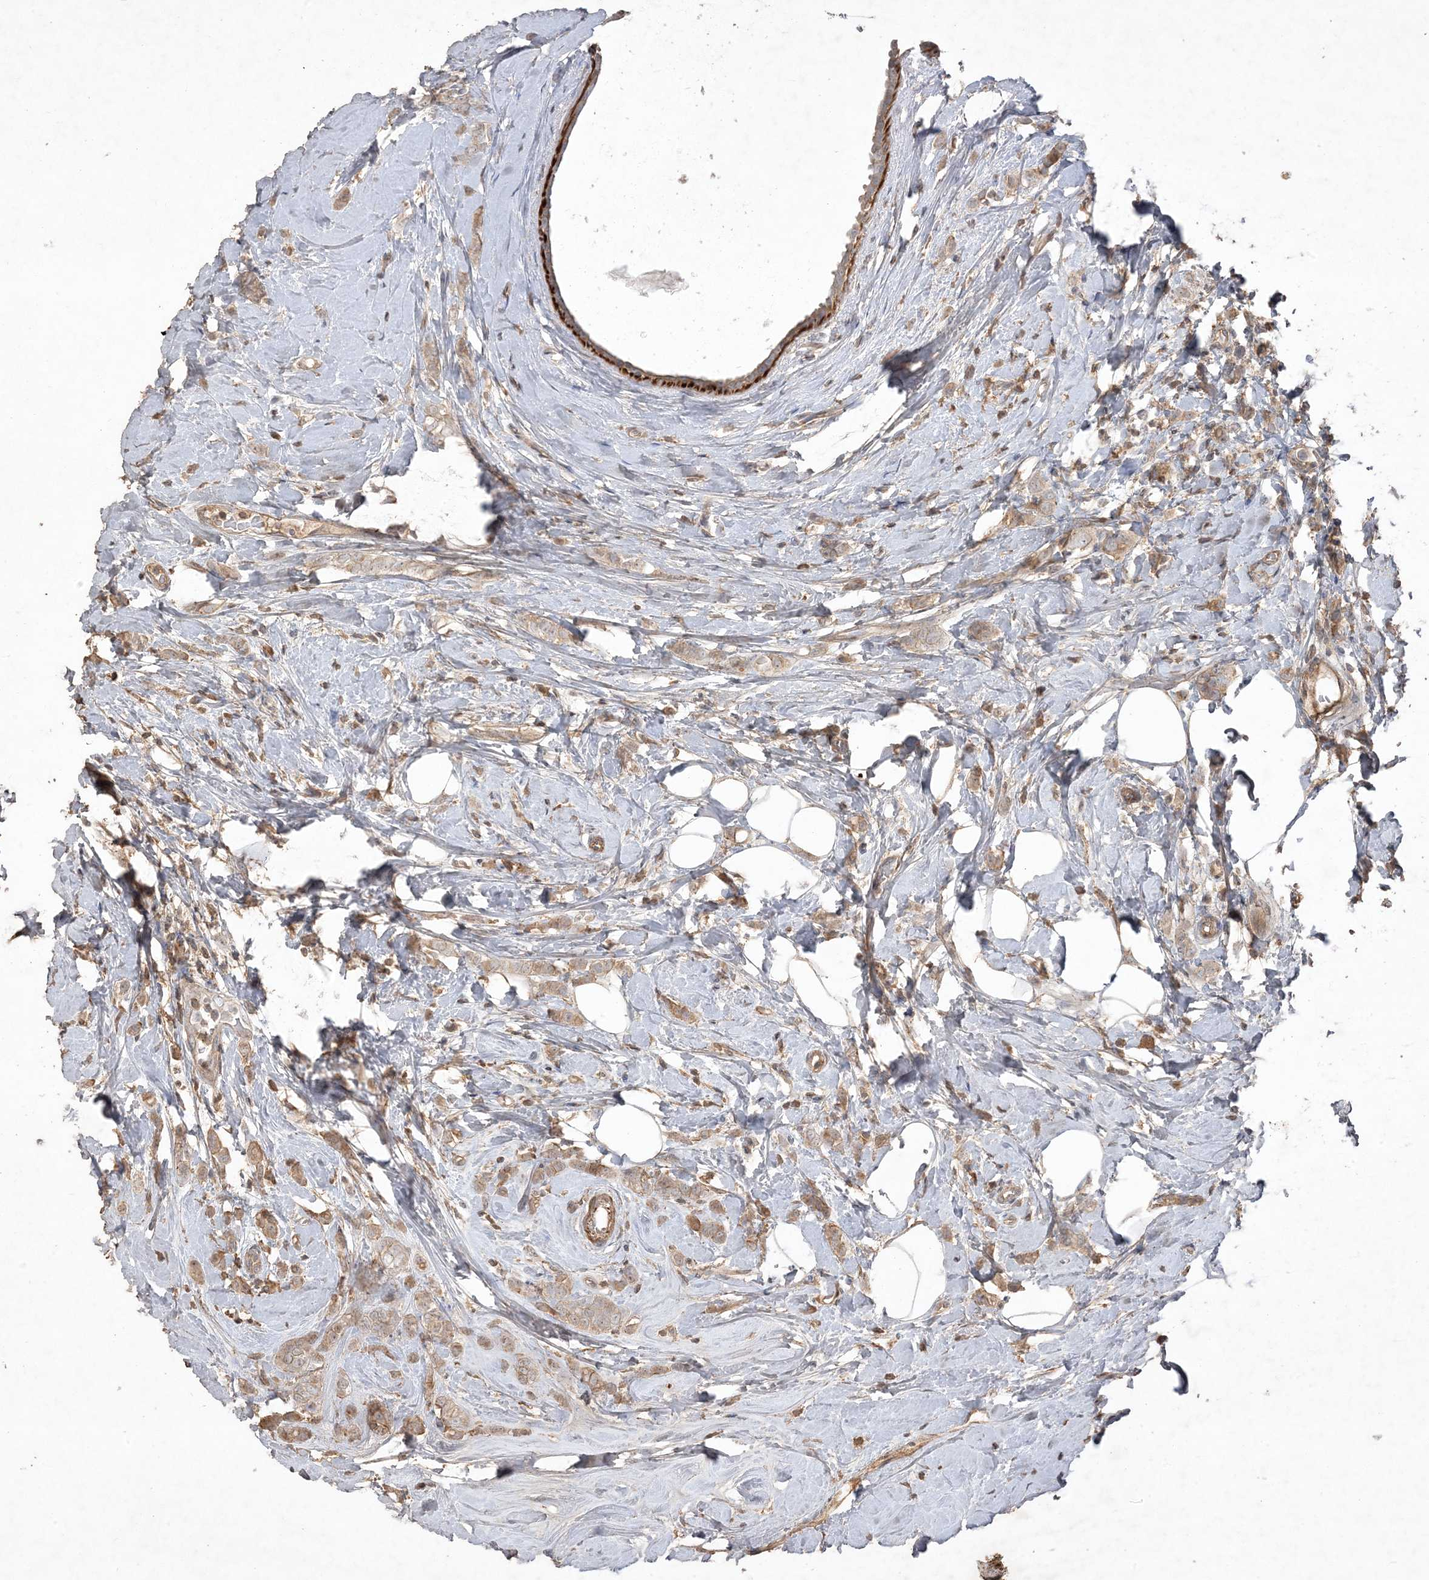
{"staining": {"intensity": "weak", "quantity": ">75%", "location": "cytoplasmic/membranous"}, "tissue": "breast cancer", "cell_type": "Tumor cells", "image_type": "cancer", "snomed": [{"axis": "morphology", "description": "Lobular carcinoma"}, {"axis": "topography", "description": "Breast"}], "caption": "Protein expression analysis of breast lobular carcinoma demonstrates weak cytoplasmic/membranous positivity in approximately >75% of tumor cells. (DAB IHC, brown staining for protein, blue staining for nuclei).", "gene": "PRRT3", "patient": {"sex": "female", "age": 47}}